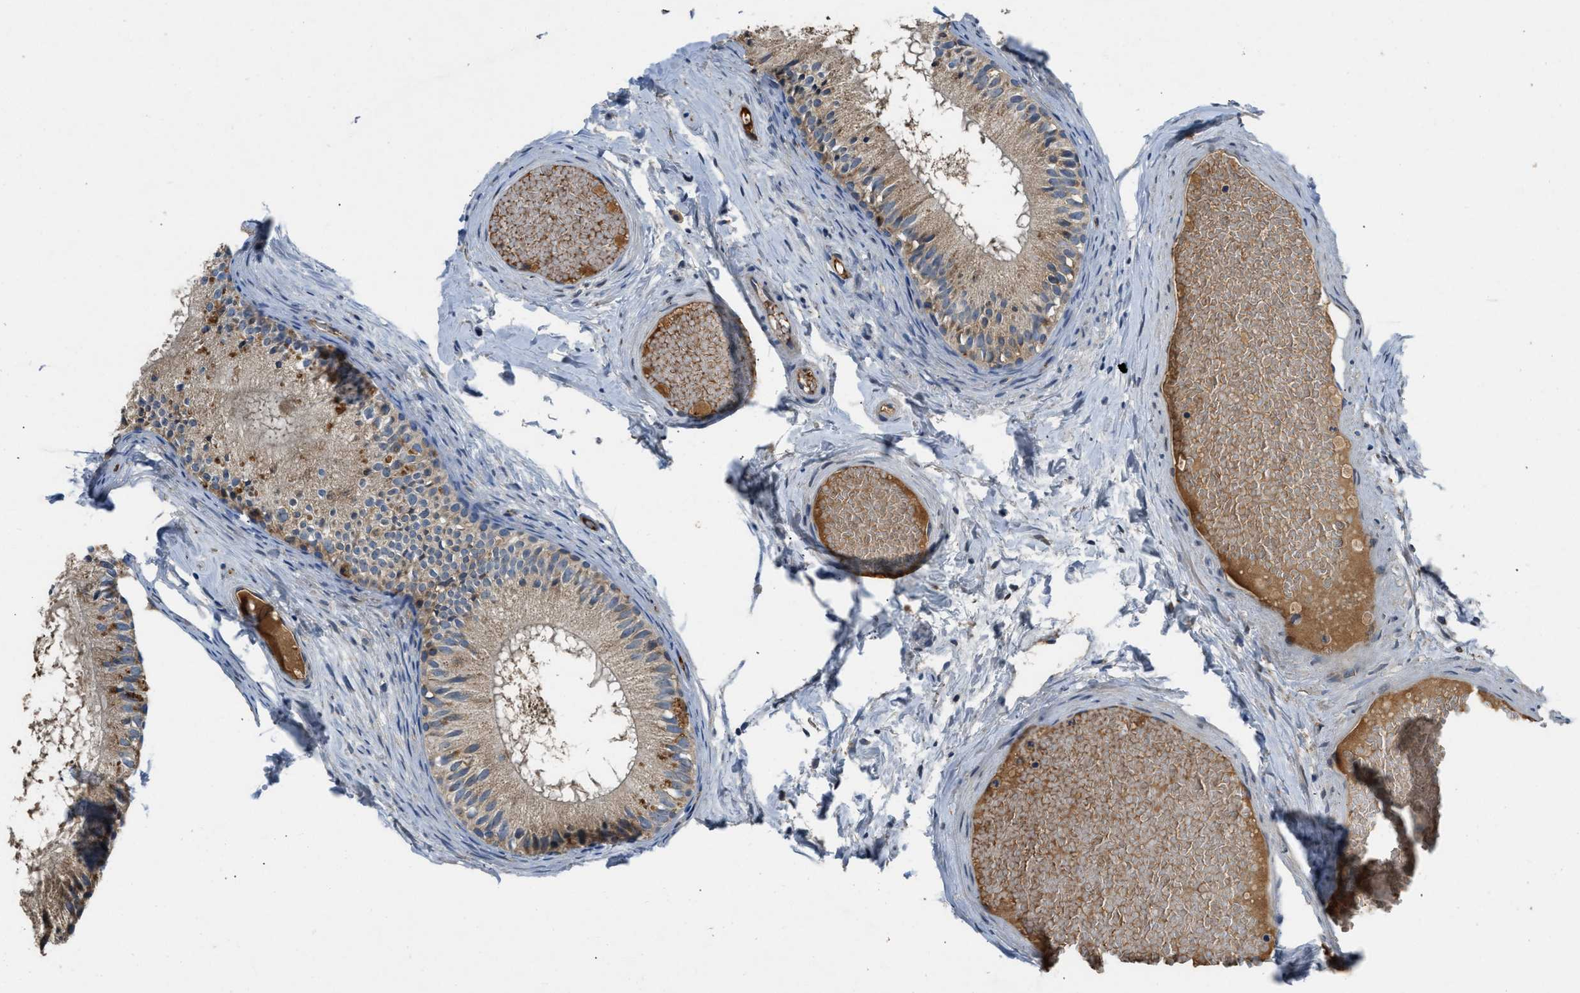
{"staining": {"intensity": "weak", "quantity": ">75%", "location": "cytoplasmic/membranous"}, "tissue": "epididymis", "cell_type": "Glandular cells", "image_type": "normal", "snomed": [{"axis": "morphology", "description": "Normal tissue, NOS"}, {"axis": "topography", "description": "Epididymis"}], "caption": "Protein expression analysis of unremarkable epididymis exhibits weak cytoplasmic/membranous expression in about >75% of glandular cells. (DAB IHC with brightfield microscopy, high magnification).", "gene": "GGCX", "patient": {"sex": "male", "age": 46}}